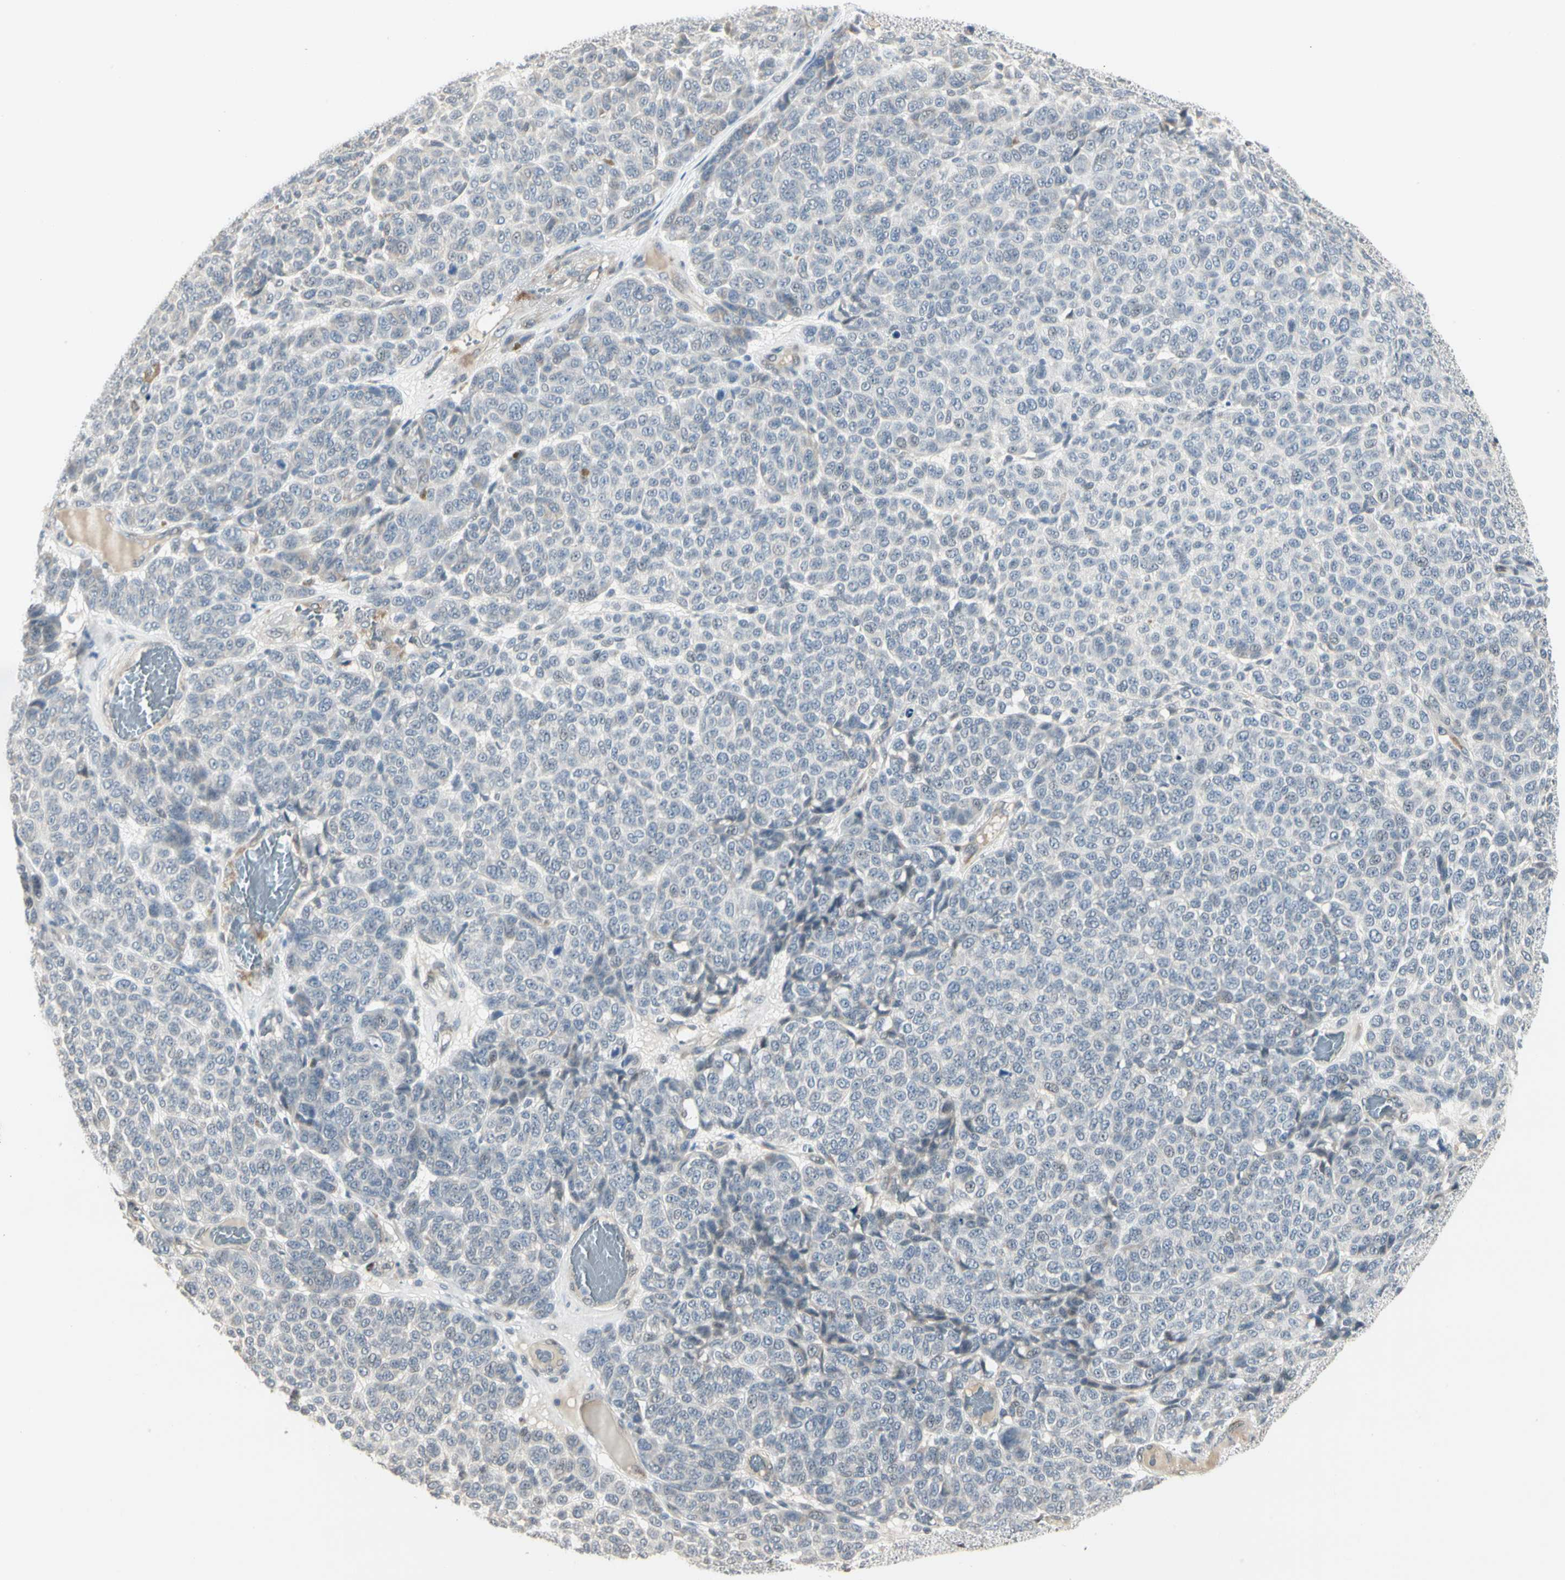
{"staining": {"intensity": "negative", "quantity": "none", "location": "none"}, "tissue": "melanoma", "cell_type": "Tumor cells", "image_type": "cancer", "snomed": [{"axis": "morphology", "description": "Malignant melanoma, NOS"}, {"axis": "topography", "description": "Skin"}], "caption": "IHC of human malignant melanoma exhibits no staining in tumor cells.", "gene": "GREM1", "patient": {"sex": "male", "age": 59}}